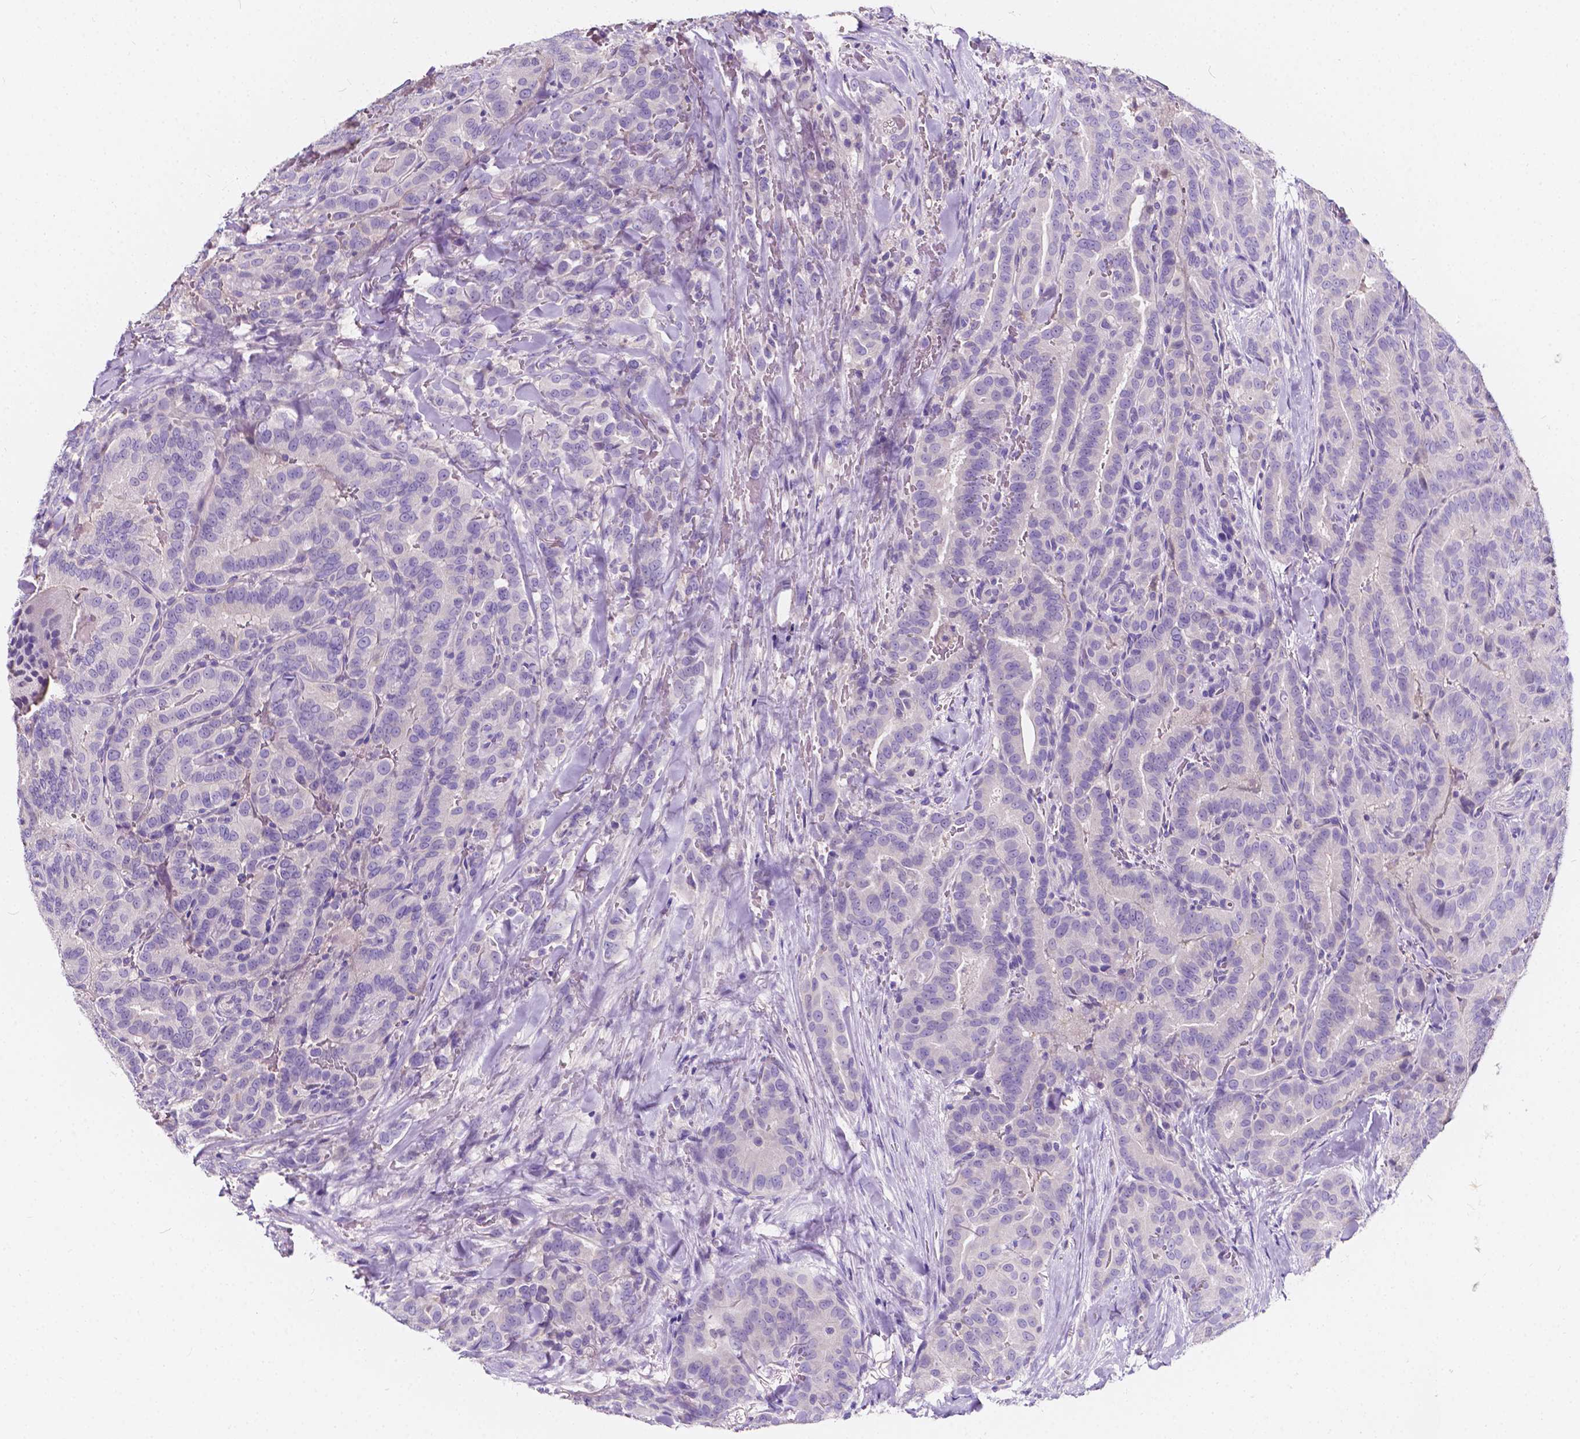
{"staining": {"intensity": "negative", "quantity": "none", "location": "none"}, "tissue": "thyroid cancer", "cell_type": "Tumor cells", "image_type": "cancer", "snomed": [{"axis": "morphology", "description": "Papillary adenocarcinoma, NOS"}, {"axis": "topography", "description": "Thyroid gland"}], "caption": "DAB immunohistochemical staining of human thyroid cancer exhibits no significant positivity in tumor cells. (Immunohistochemistry, brightfield microscopy, high magnification).", "gene": "CLSTN2", "patient": {"sex": "male", "age": 61}}